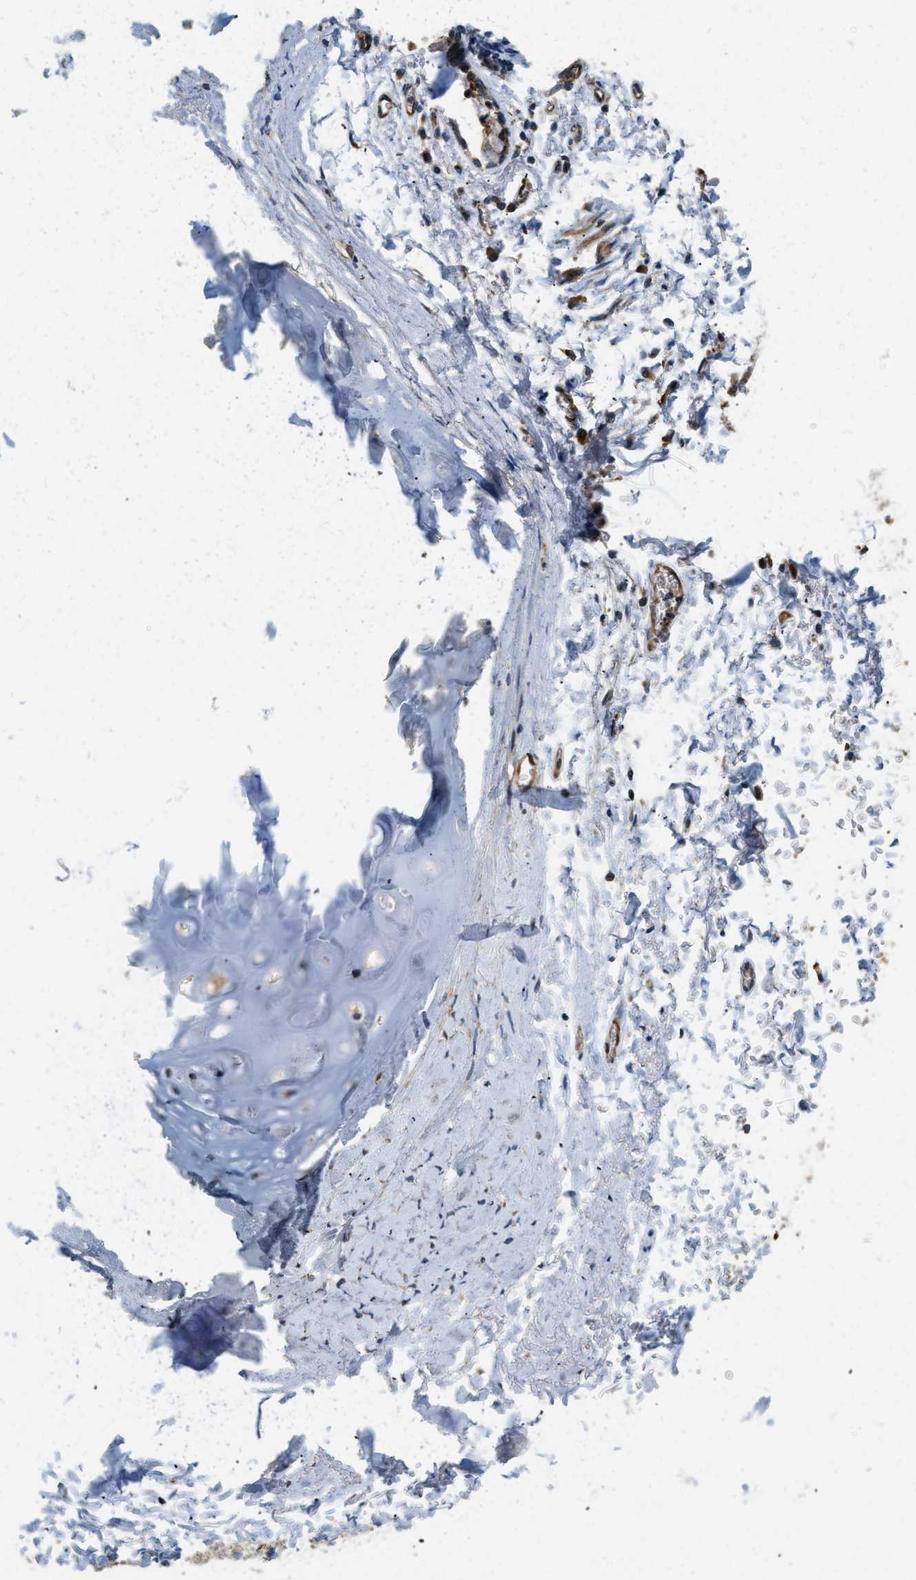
{"staining": {"intensity": "moderate", "quantity": "25%-75%", "location": "cytoplasmic/membranous"}, "tissue": "adipose tissue", "cell_type": "Adipocytes", "image_type": "normal", "snomed": [{"axis": "morphology", "description": "Normal tissue, NOS"}, {"axis": "topography", "description": "Cartilage tissue"}, {"axis": "topography", "description": "Lung"}], "caption": "IHC staining of benign adipose tissue, which displays medium levels of moderate cytoplasmic/membranous positivity in approximately 25%-75% of adipocytes indicating moderate cytoplasmic/membranous protein positivity. The staining was performed using DAB (3,3'-diaminobenzidine) (brown) for protein detection and nuclei were counterstained in hematoxylin (blue).", "gene": "ALOX12", "patient": {"sex": "female", "age": 77}}